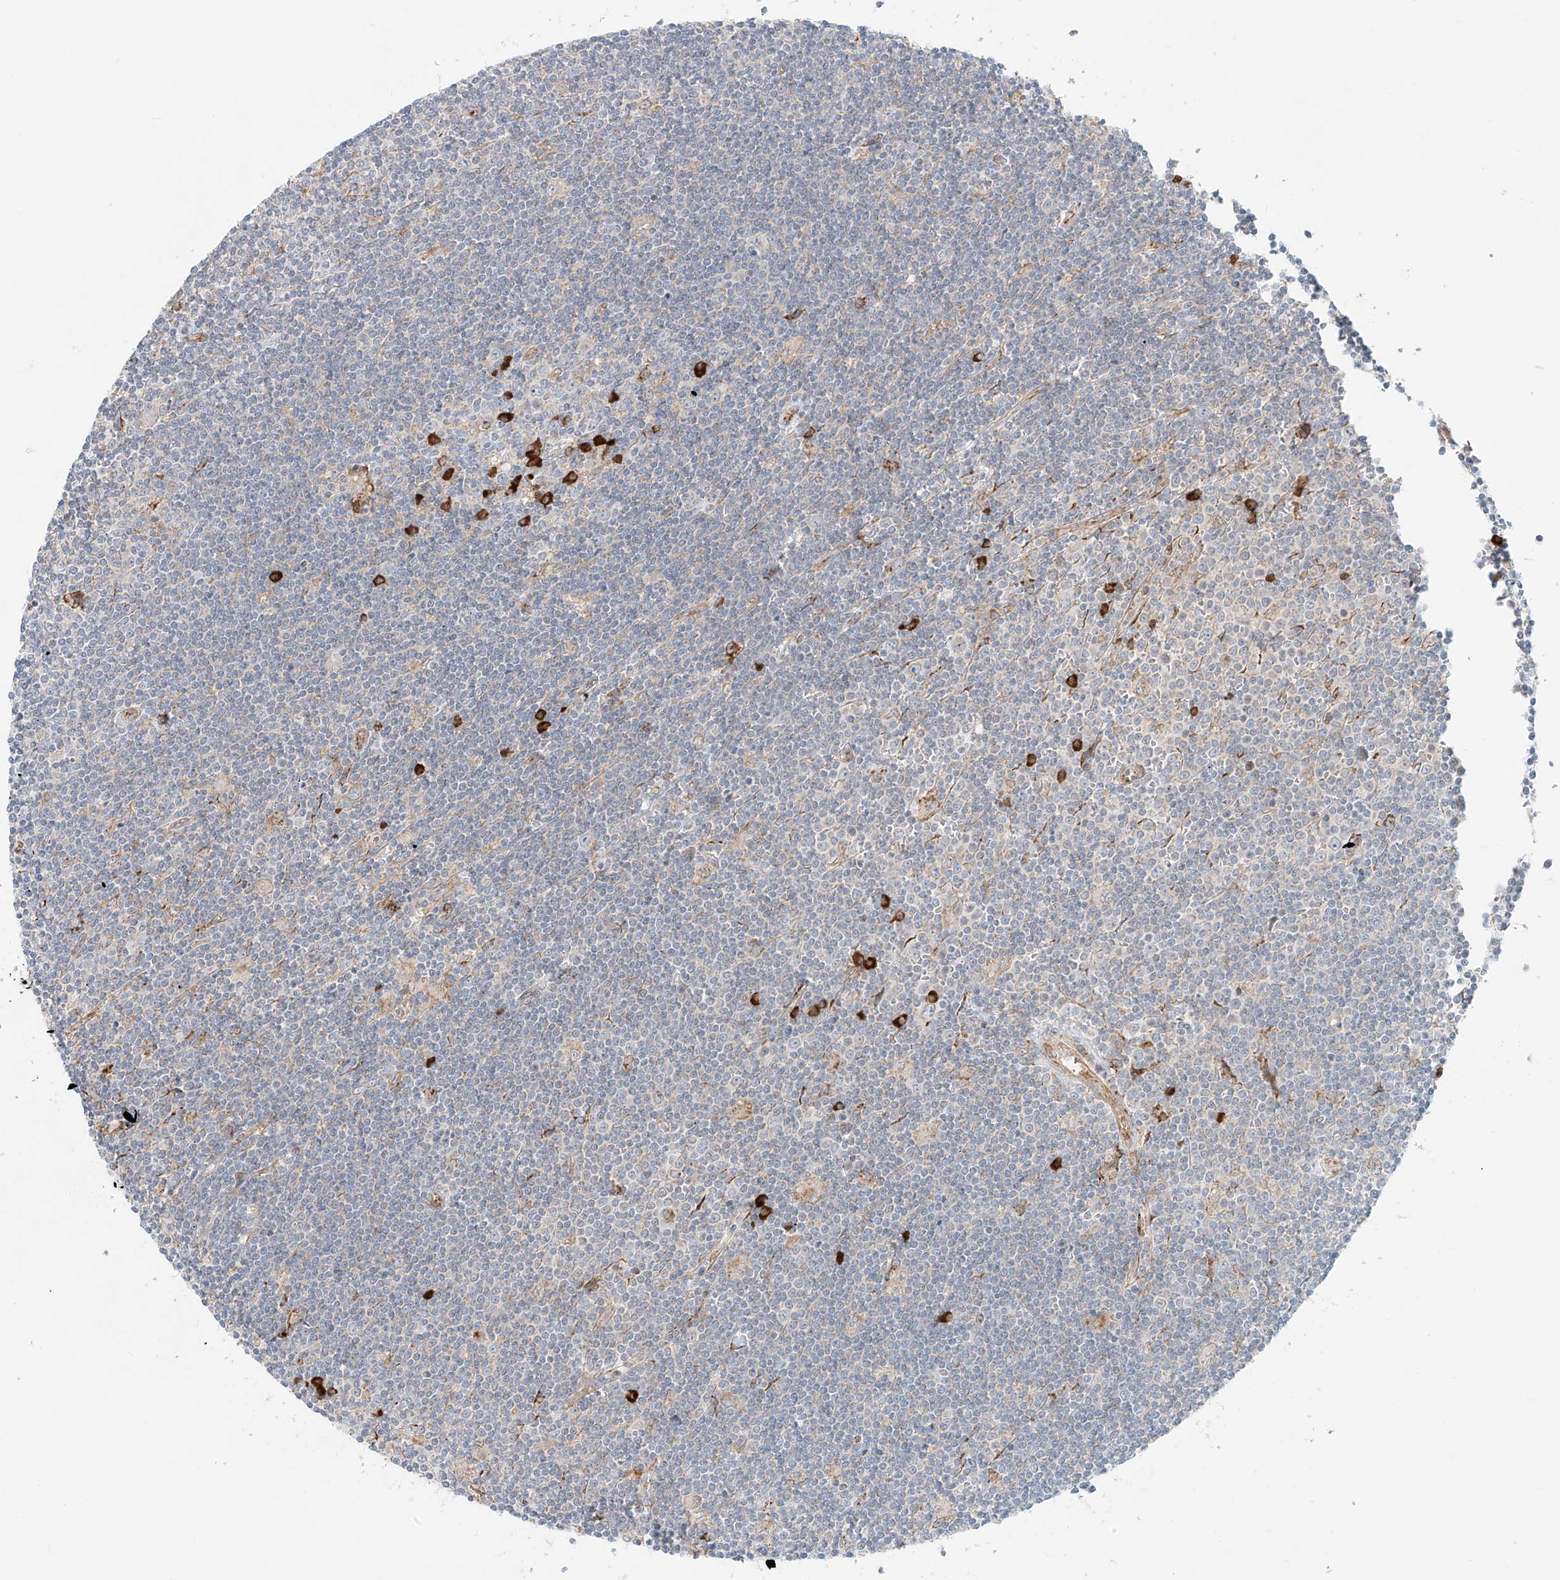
{"staining": {"intensity": "negative", "quantity": "none", "location": "none"}, "tissue": "lymphoma", "cell_type": "Tumor cells", "image_type": "cancer", "snomed": [{"axis": "morphology", "description": "Malignant lymphoma, non-Hodgkin's type, Low grade"}, {"axis": "topography", "description": "Spleen"}], "caption": "High magnification brightfield microscopy of malignant lymphoma, non-Hodgkin's type (low-grade) stained with DAB (brown) and counterstained with hematoxylin (blue): tumor cells show no significant expression.", "gene": "EIPR1", "patient": {"sex": "male", "age": 76}}